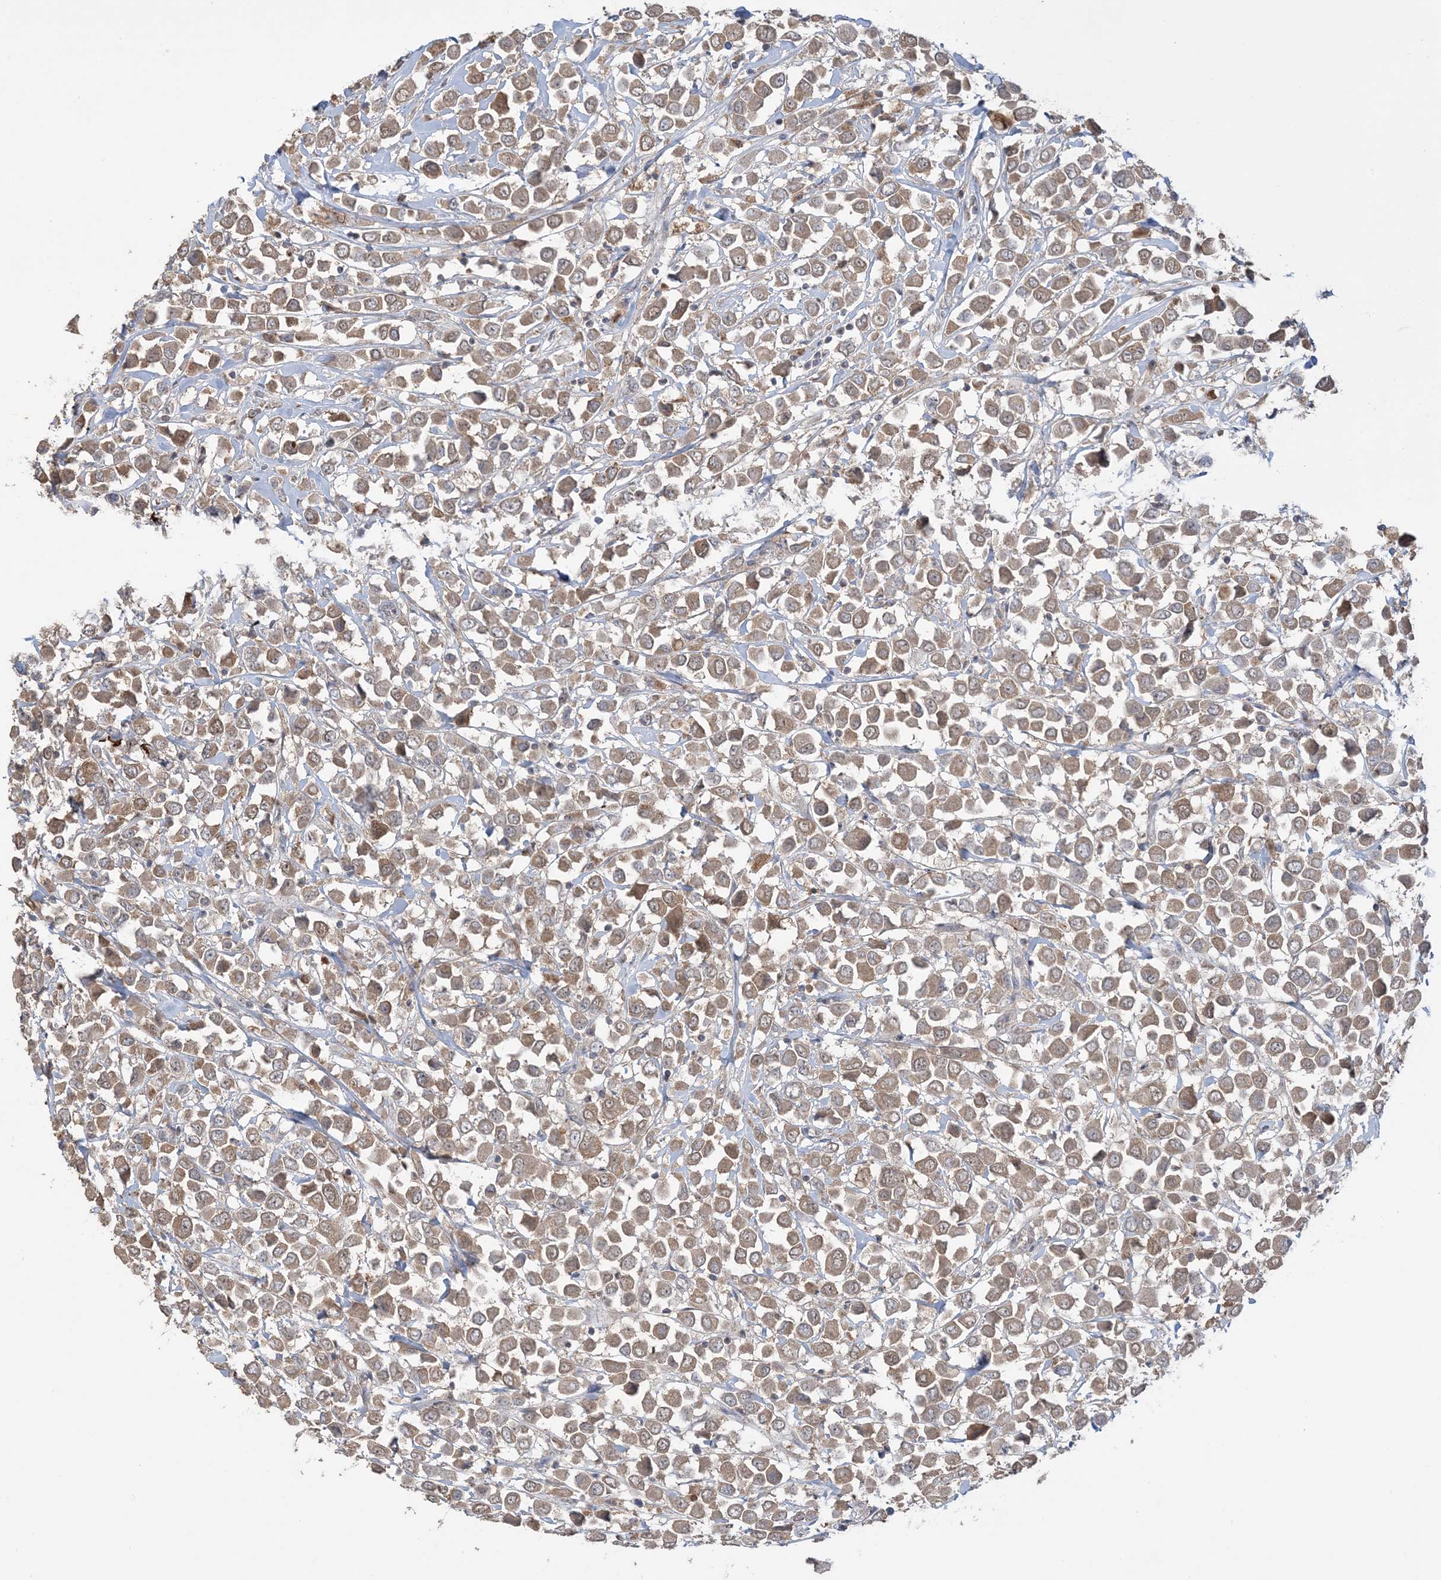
{"staining": {"intensity": "moderate", "quantity": ">75%", "location": "cytoplasmic/membranous"}, "tissue": "breast cancer", "cell_type": "Tumor cells", "image_type": "cancer", "snomed": [{"axis": "morphology", "description": "Duct carcinoma"}, {"axis": "topography", "description": "Breast"}], "caption": "Breast invasive ductal carcinoma stained for a protein exhibits moderate cytoplasmic/membranous positivity in tumor cells. (IHC, brightfield microscopy, high magnification).", "gene": "XRN1", "patient": {"sex": "female", "age": 61}}